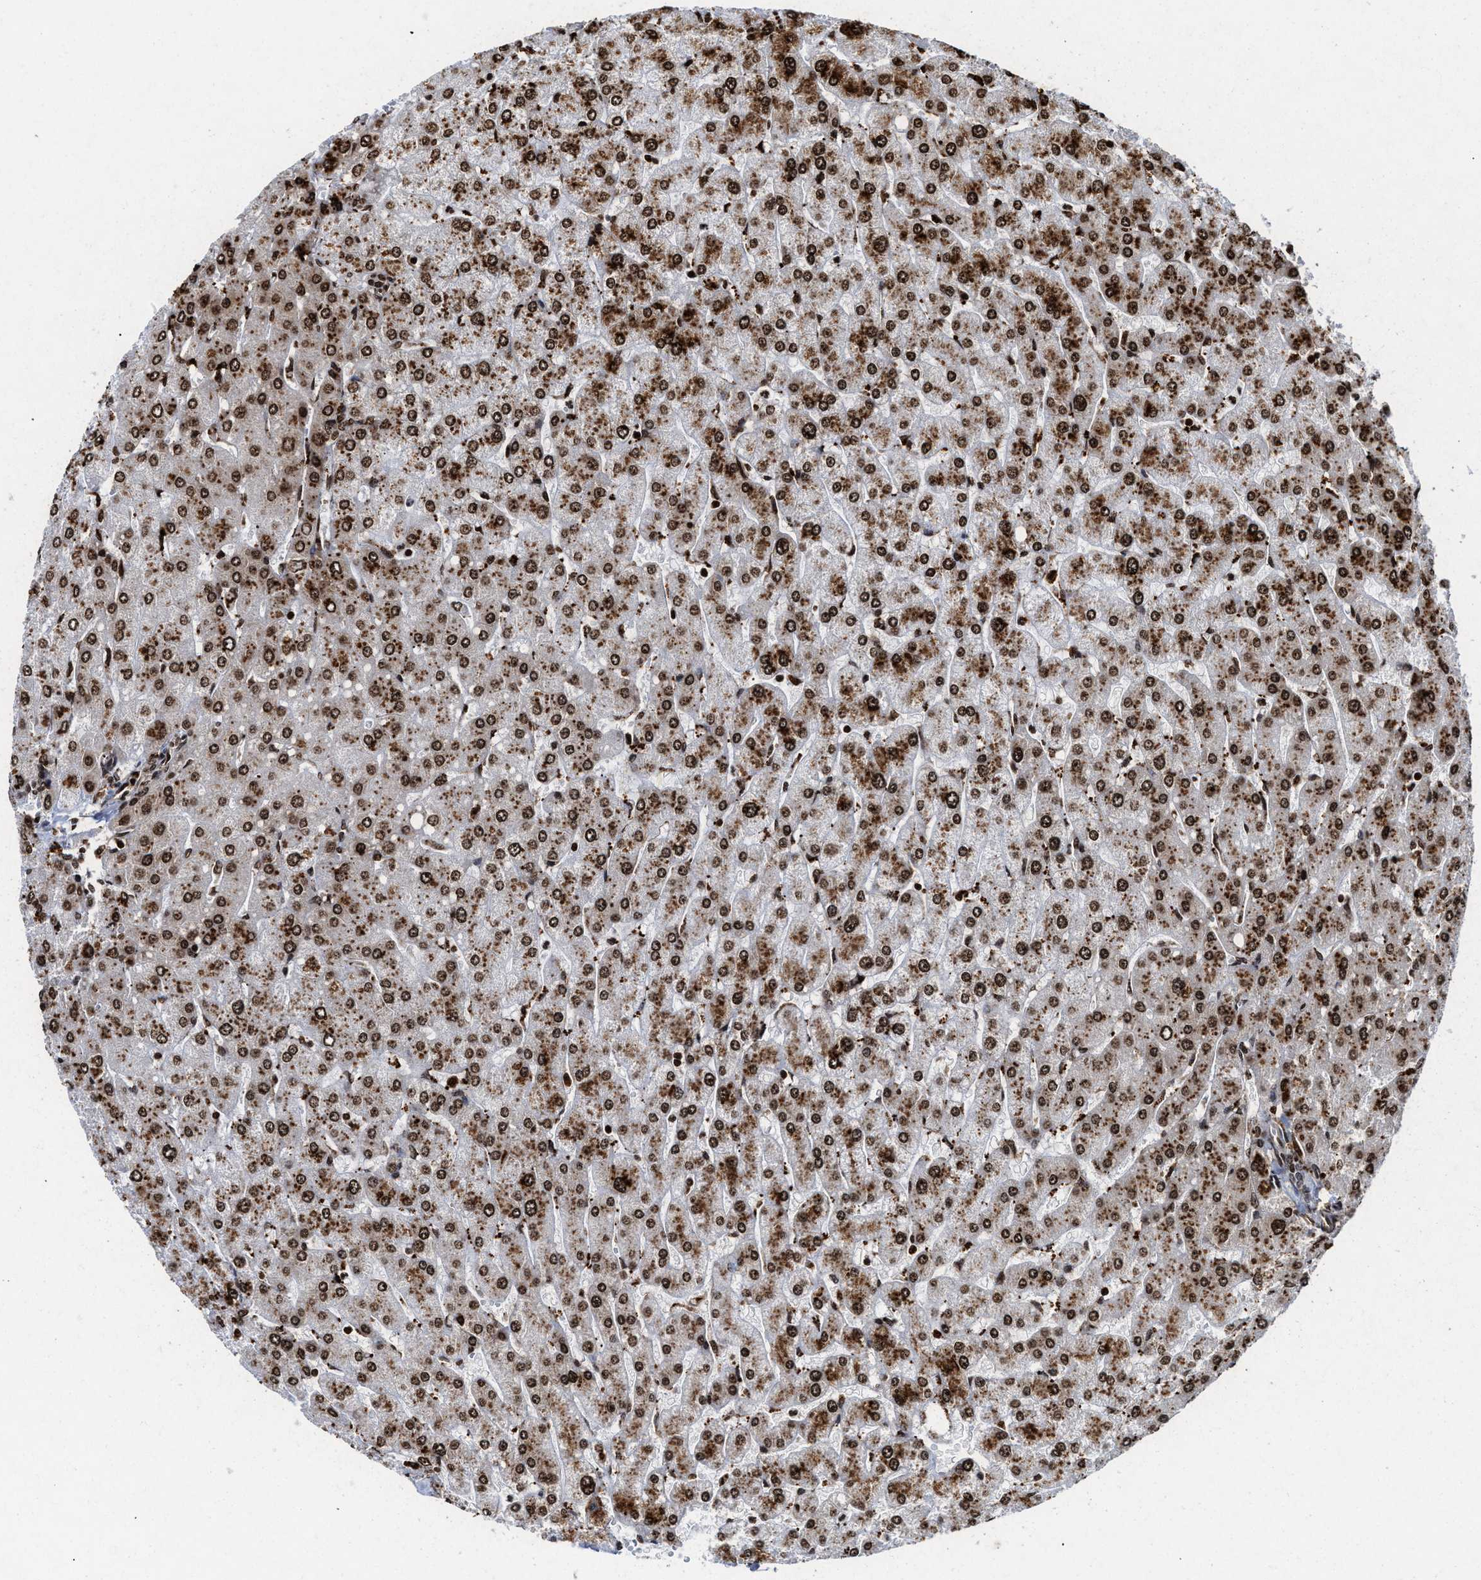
{"staining": {"intensity": "strong", "quantity": ">75%", "location": "nuclear"}, "tissue": "liver", "cell_type": "Cholangiocytes", "image_type": "normal", "snomed": [{"axis": "morphology", "description": "Normal tissue, NOS"}, {"axis": "topography", "description": "Liver"}], "caption": "A brown stain labels strong nuclear positivity of a protein in cholangiocytes of unremarkable human liver.", "gene": "ALYREF", "patient": {"sex": "male", "age": 55}}